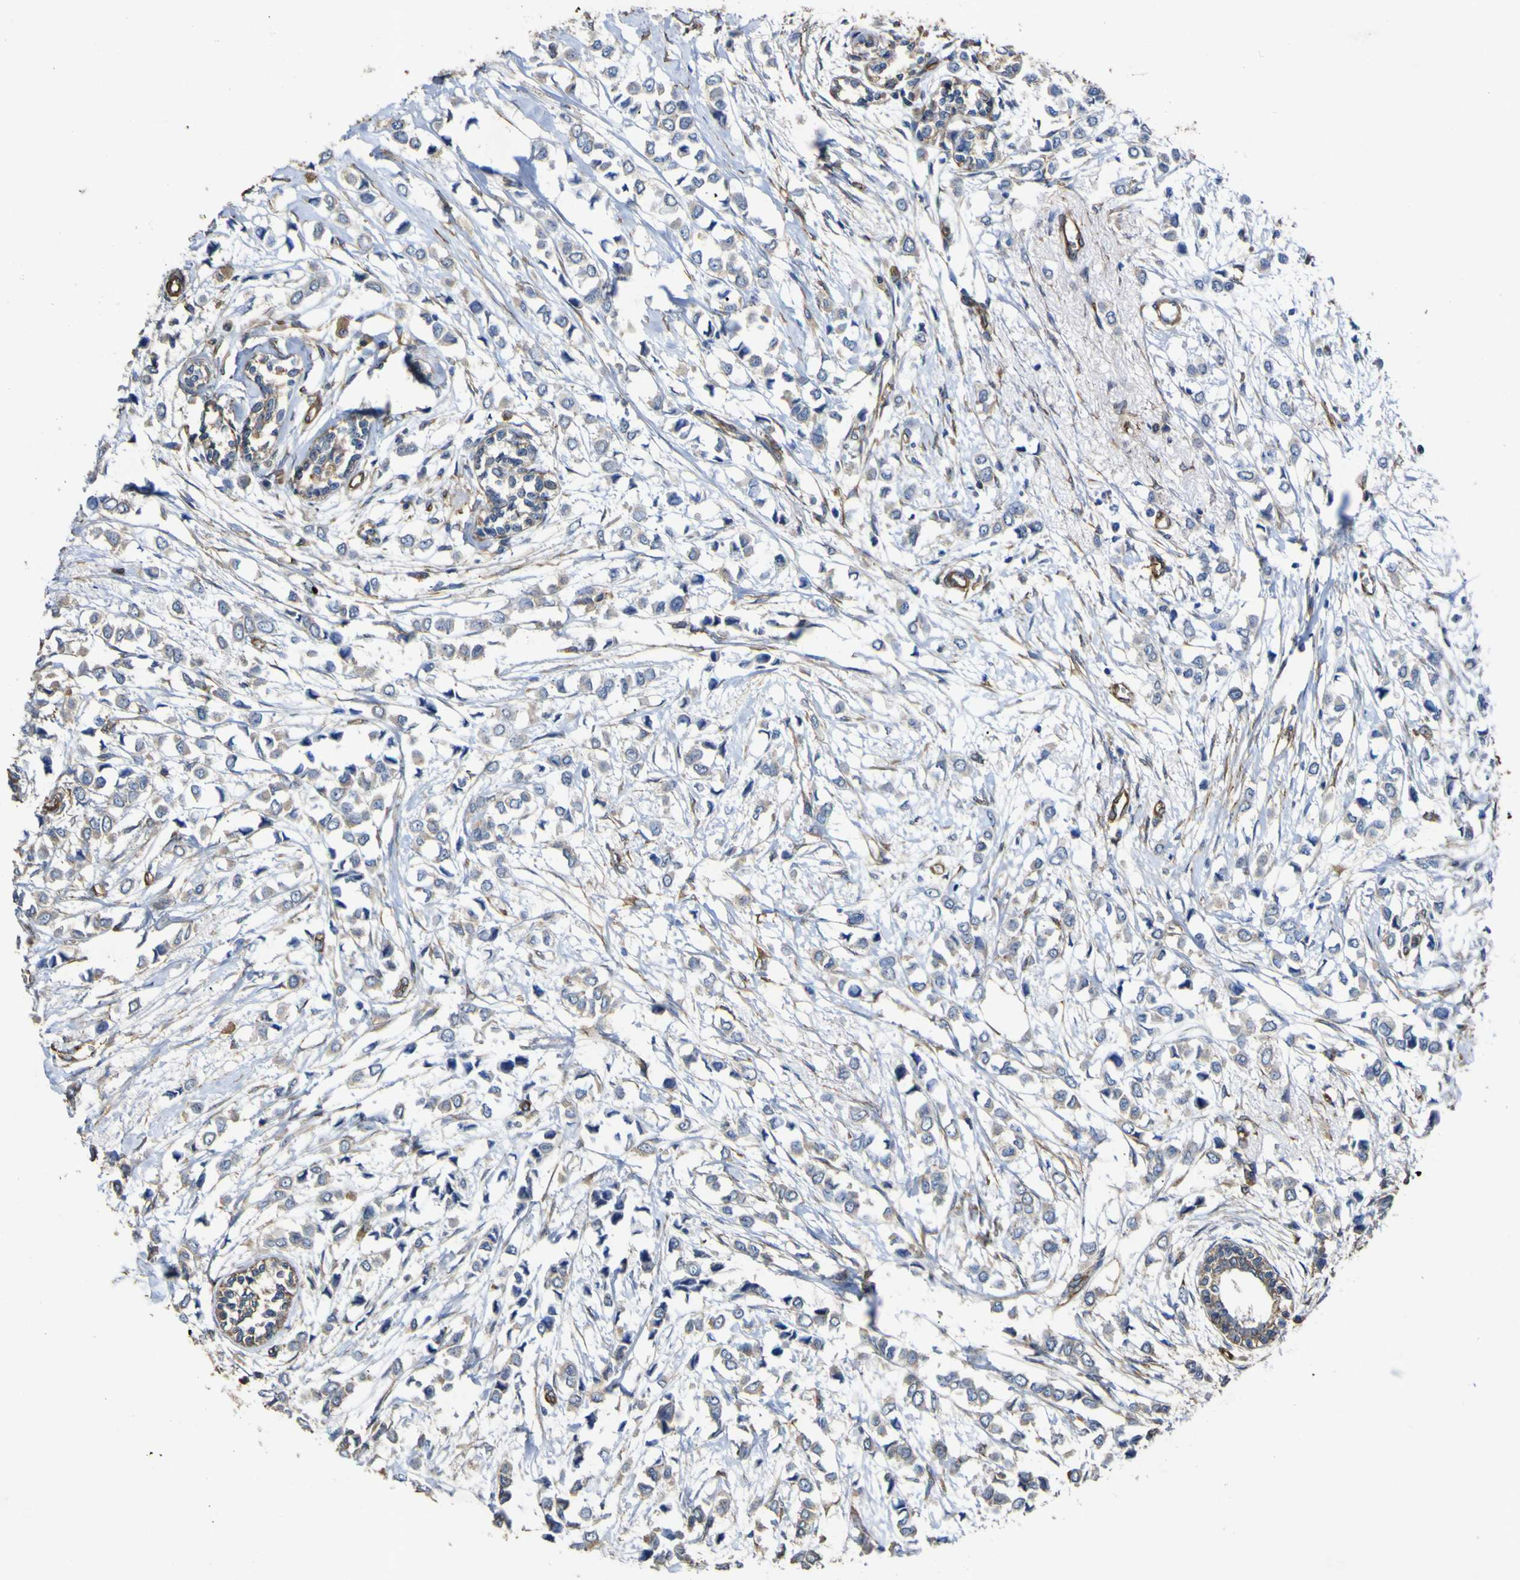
{"staining": {"intensity": "weak", "quantity": "<25%", "location": "cytoplasmic/membranous"}, "tissue": "breast cancer", "cell_type": "Tumor cells", "image_type": "cancer", "snomed": [{"axis": "morphology", "description": "Lobular carcinoma"}, {"axis": "topography", "description": "Breast"}], "caption": "High magnification brightfield microscopy of lobular carcinoma (breast) stained with DAB (3,3'-diaminobenzidine) (brown) and counterstained with hematoxylin (blue): tumor cells show no significant expression. Nuclei are stained in blue.", "gene": "TNFSF15", "patient": {"sex": "female", "age": 51}}